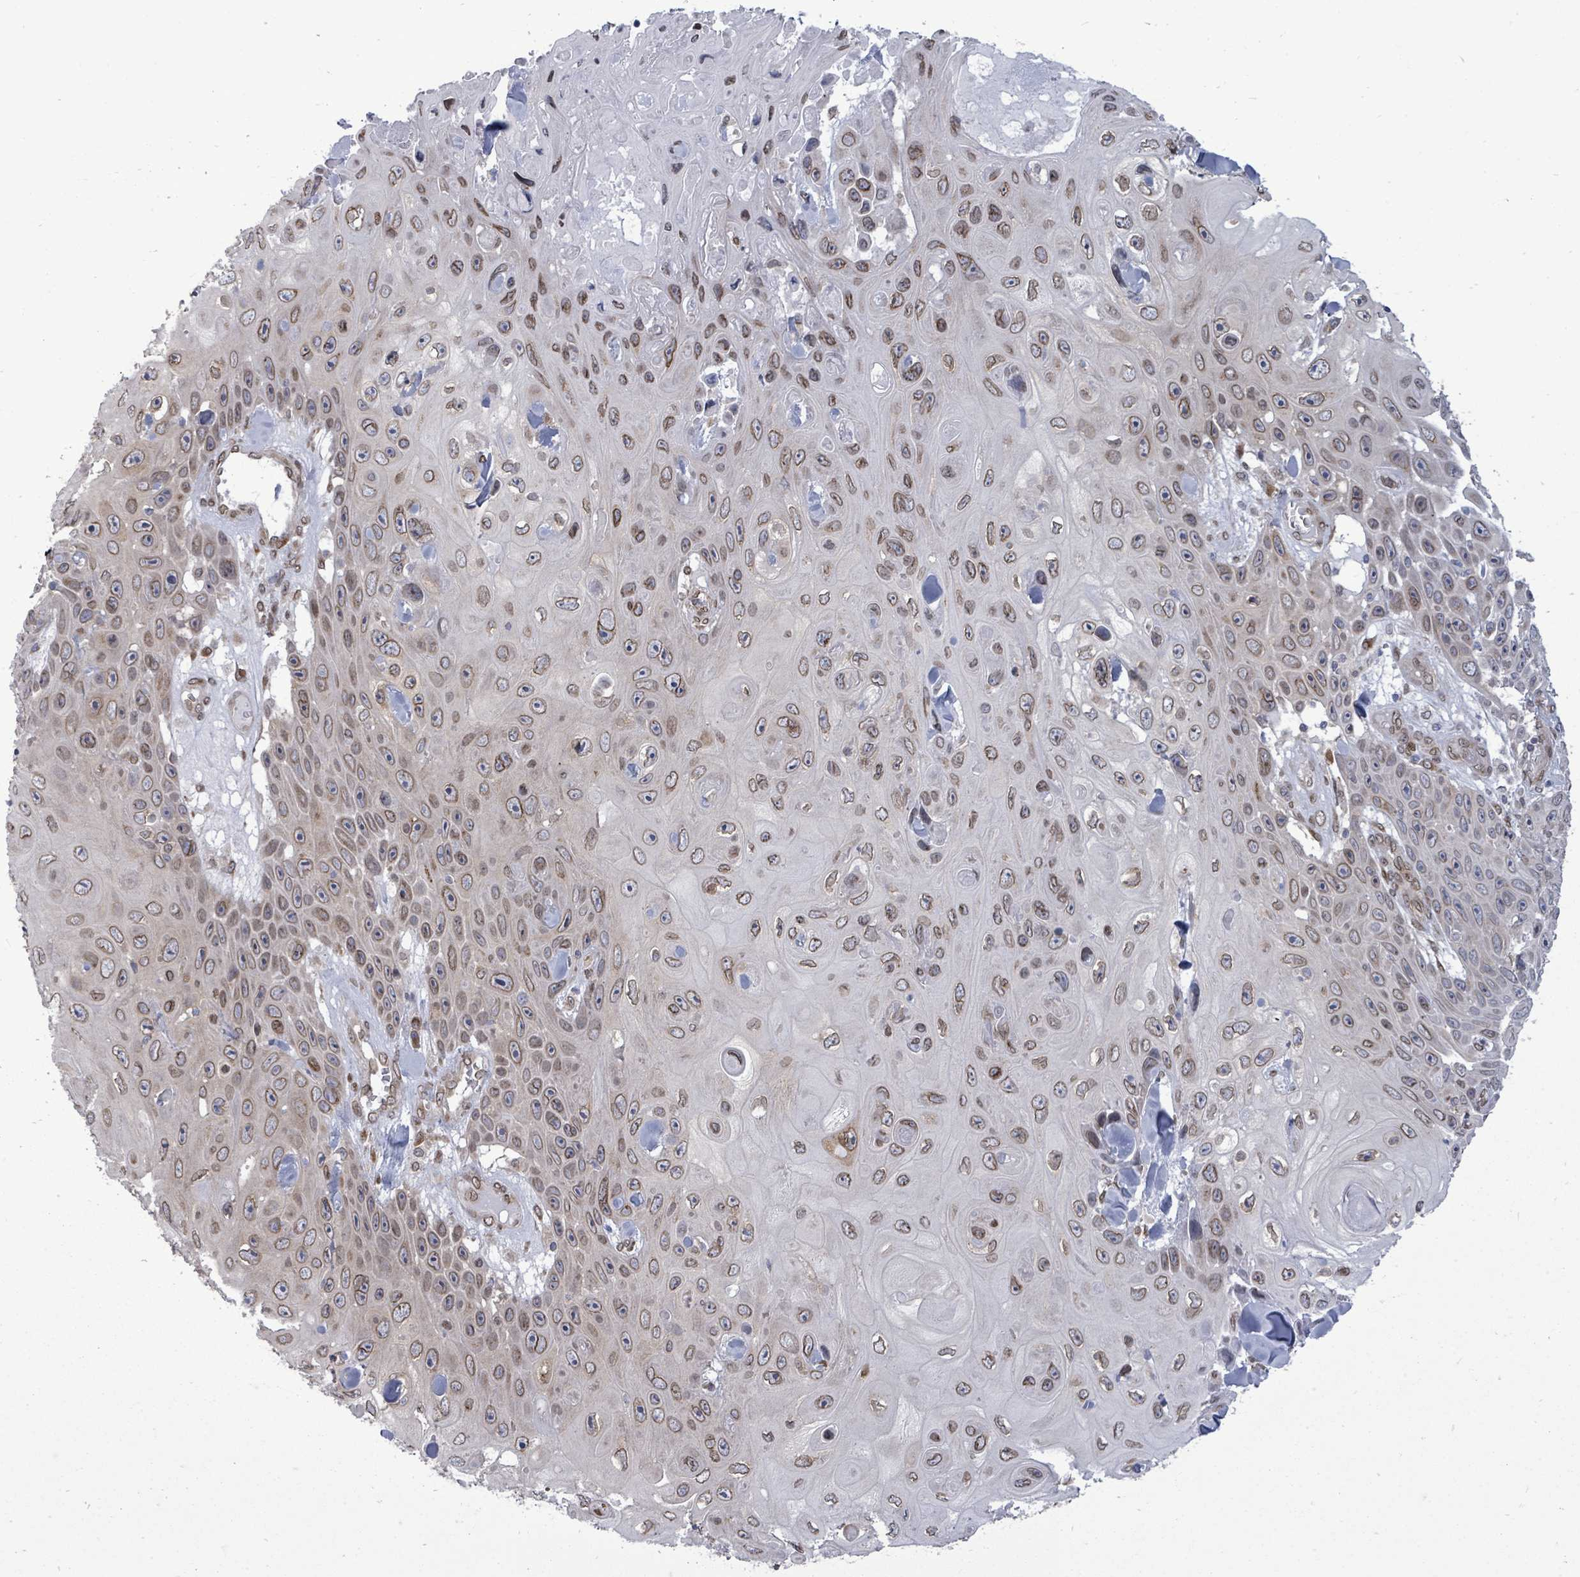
{"staining": {"intensity": "moderate", "quantity": ">75%", "location": "cytoplasmic/membranous,nuclear"}, "tissue": "skin cancer", "cell_type": "Tumor cells", "image_type": "cancer", "snomed": [{"axis": "morphology", "description": "Squamous cell carcinoma, NOS"}, {"axis": "topography", "description": "Skin"}], "caption": "This image reveals skin squamous cell carcinoma stained with immunohistochemistry to label a protein in brown. The cytoplasmic/membranous and nuclear of tumor cells show moderate positivity for the protein. Nuclei are counter-stained blue.", "gene": "ARFGAP1", "patient": {"sex": "male", "age": 82}}